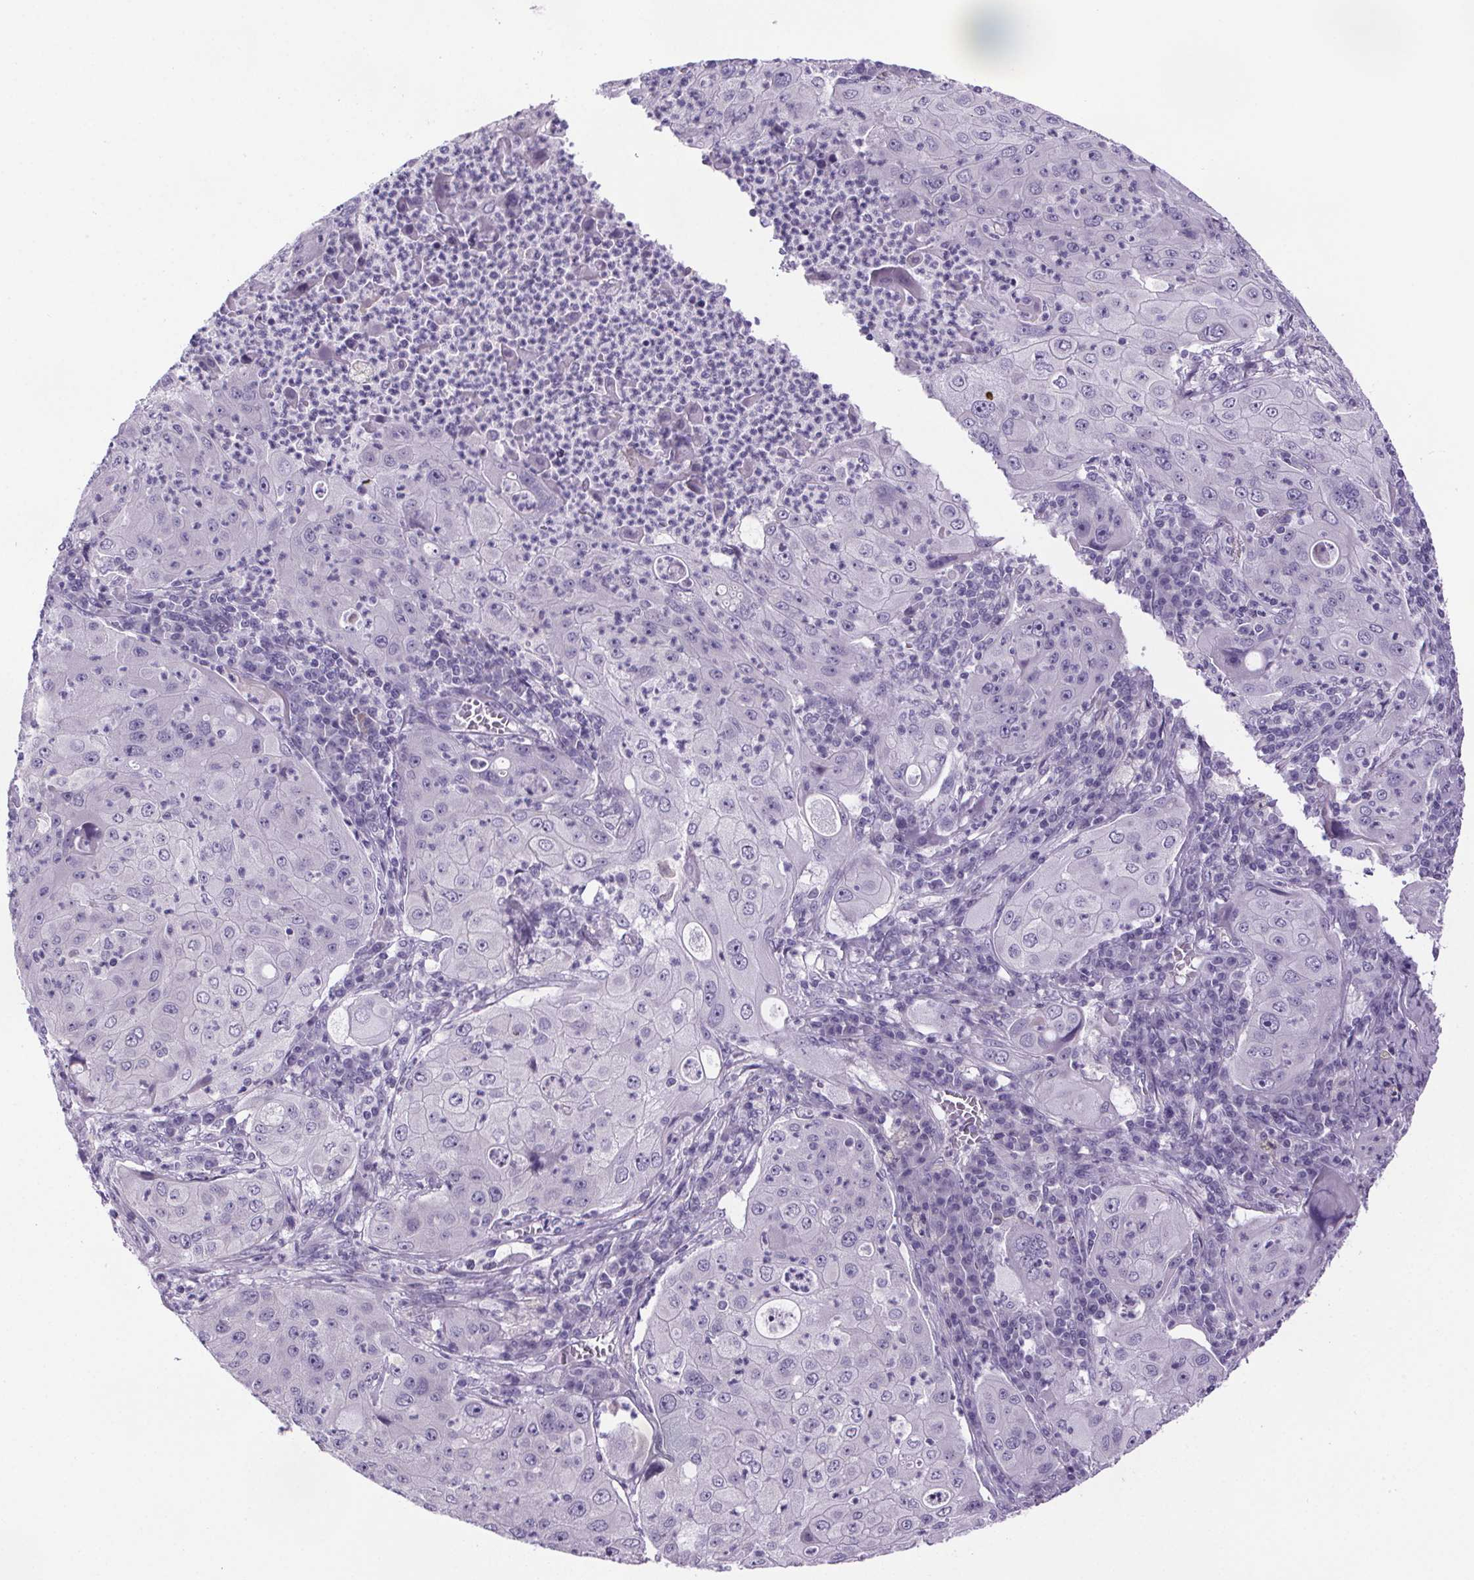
{"staining": {"intensity": "negative", "quantity": "none", "location": "none"}, "tissue": "lung cancer", "cell_type": "Tumor cells", "image_type": "cancer", "snomed": [{"axis": "morphology", "description": "Squamous cell carcinoma, NOS"}, {"axis": "topography", "description": "Lung"}], "caption": "This is a photomicrograph of immunohistochemistry (IHC) staining of lung cancer (squamous cell carcinoma), which shows no staining in tumor cells.", "gene": "CUBN", "patient": {"sex": "female", "age": 59}}